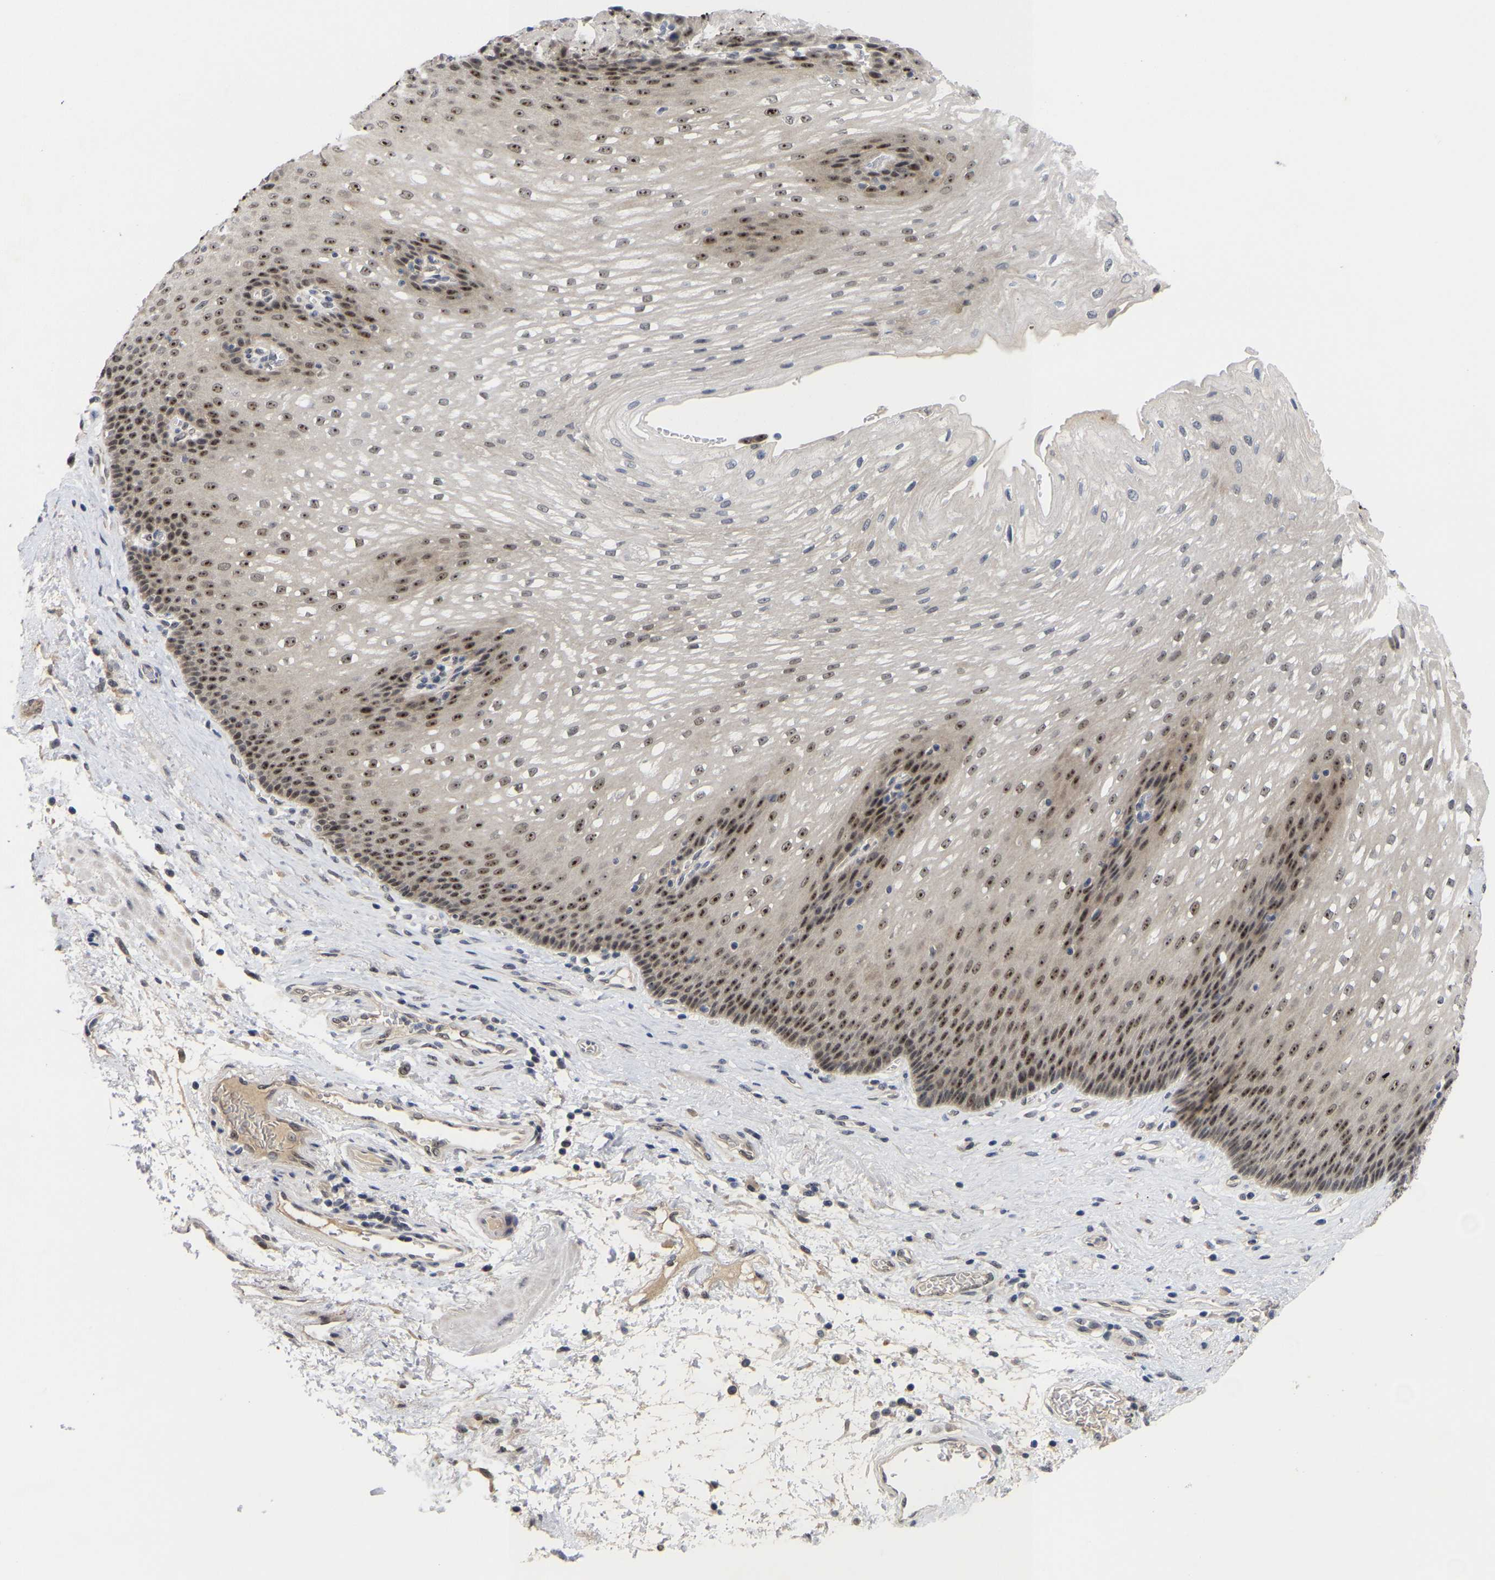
{"staining": {"intensity": "strong", "quantity": "25%-75%", "location": "cytoplasmic/membranous,nuclear"}, "tissue": "esophagus", "cell_type": "Squamous epithelial cells", "image_type": "normal", "snomed": [{"axis": "morphology", "description": "Normal tissue, NOS"}, {"axis": "topography", "description": "Esophagus"}], "caption": "The micrograph shows staining of unremarkable esophagus, revealing strong cytoplasmic/membranous,nuclear protein positivity (brown color) within squamous epithelial cells.", "gene": "NLE1", "patient": {"sex": "male", "age": 48}}